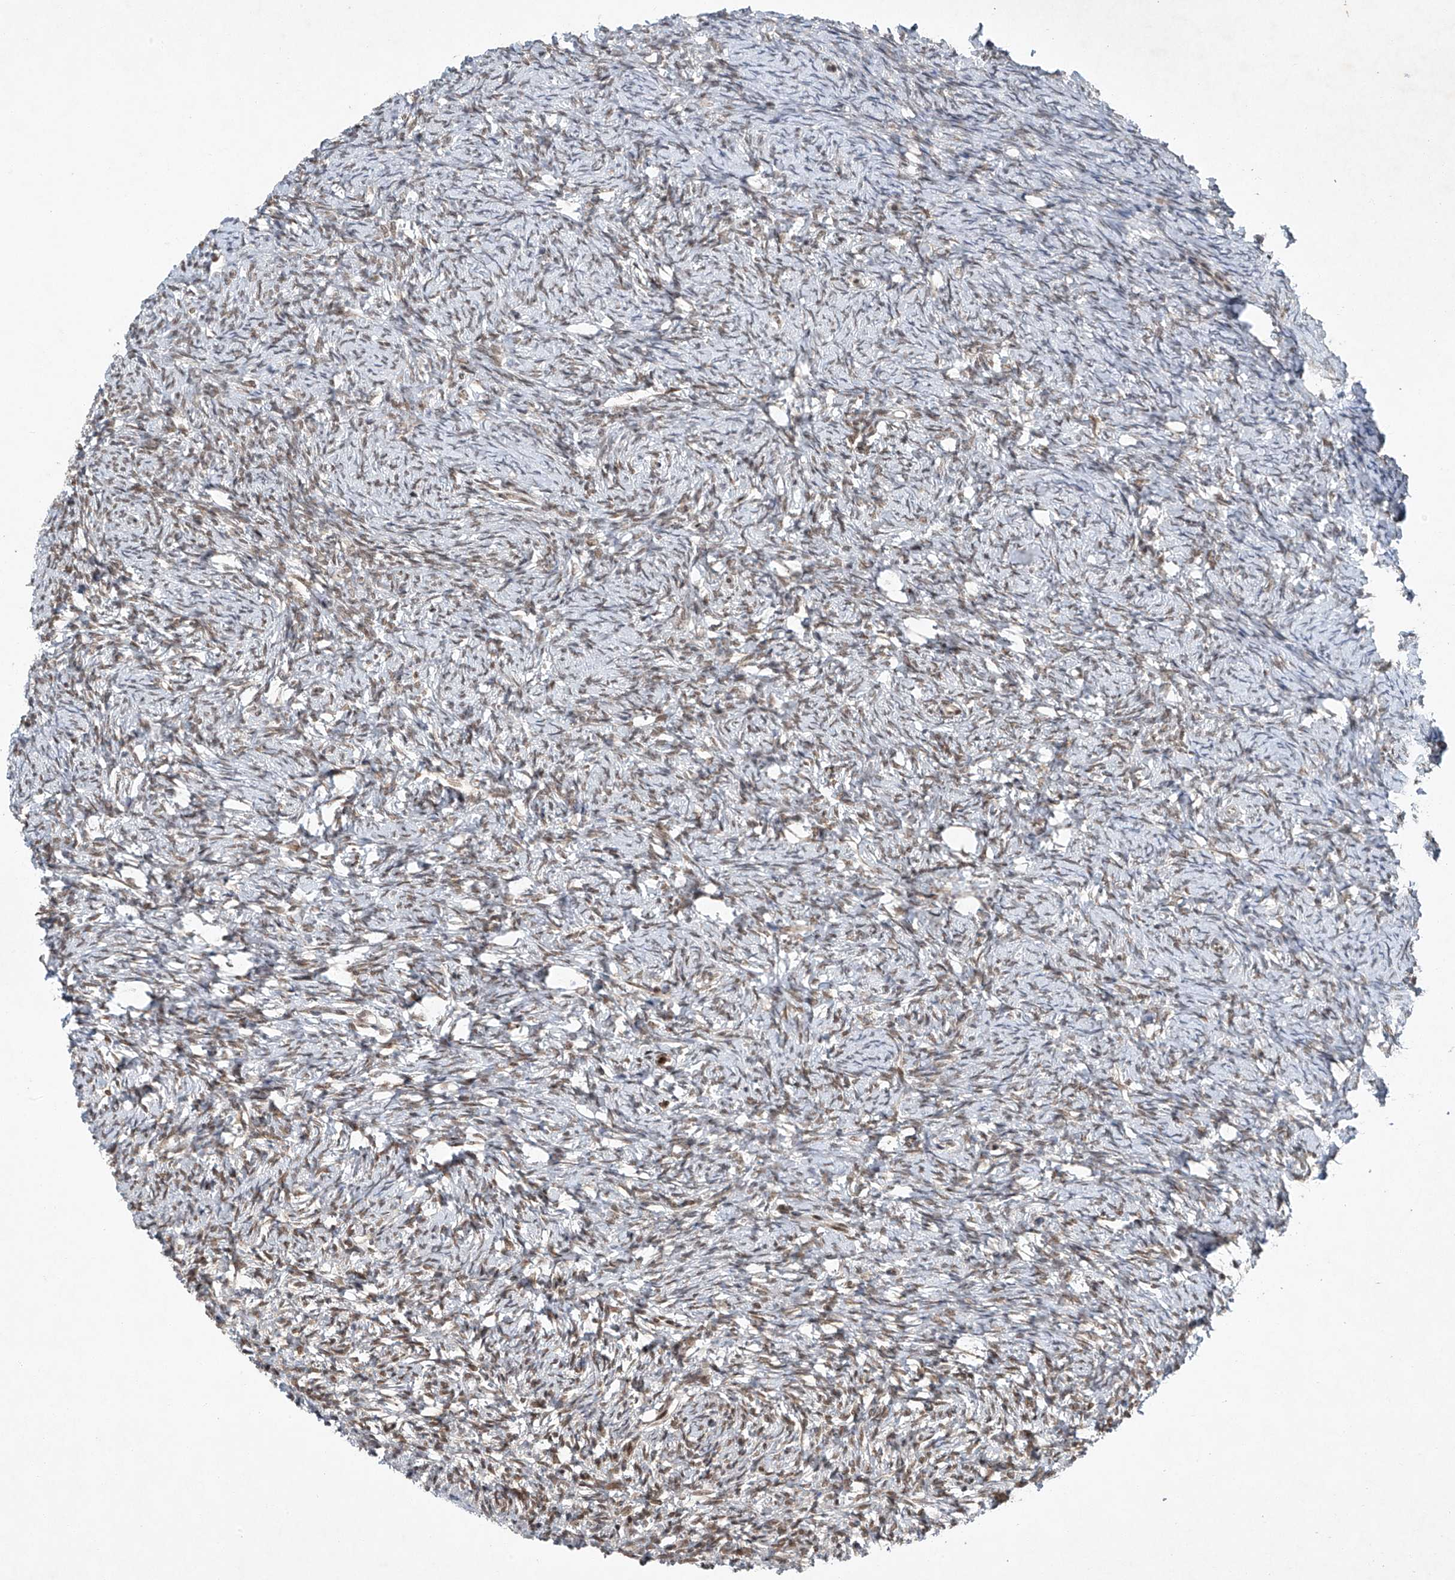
{"staining": {"intensity": "weak", "quantity": ">75%", "location": "nuclear"}, "tissue": "ovary", "cell_type": "Follicle cells", "image_type": "normal", "snomed": [{"axis": "morphology", "description": "Normal tissue, NOS"}, {"axis": "morphology", "description": "Cyst, NOS"}, {"axis": "topography", "description": "Ovary"}], "caption": "A histopathology image of human ovary stained for a protein demonstrates weak nuclear brown staining in follicle cells. (brown staining indicates protein expression, while blue staining denotes nuclei).", "gene": "TAF8", "patient": {"sex": "female", "age": 33}}